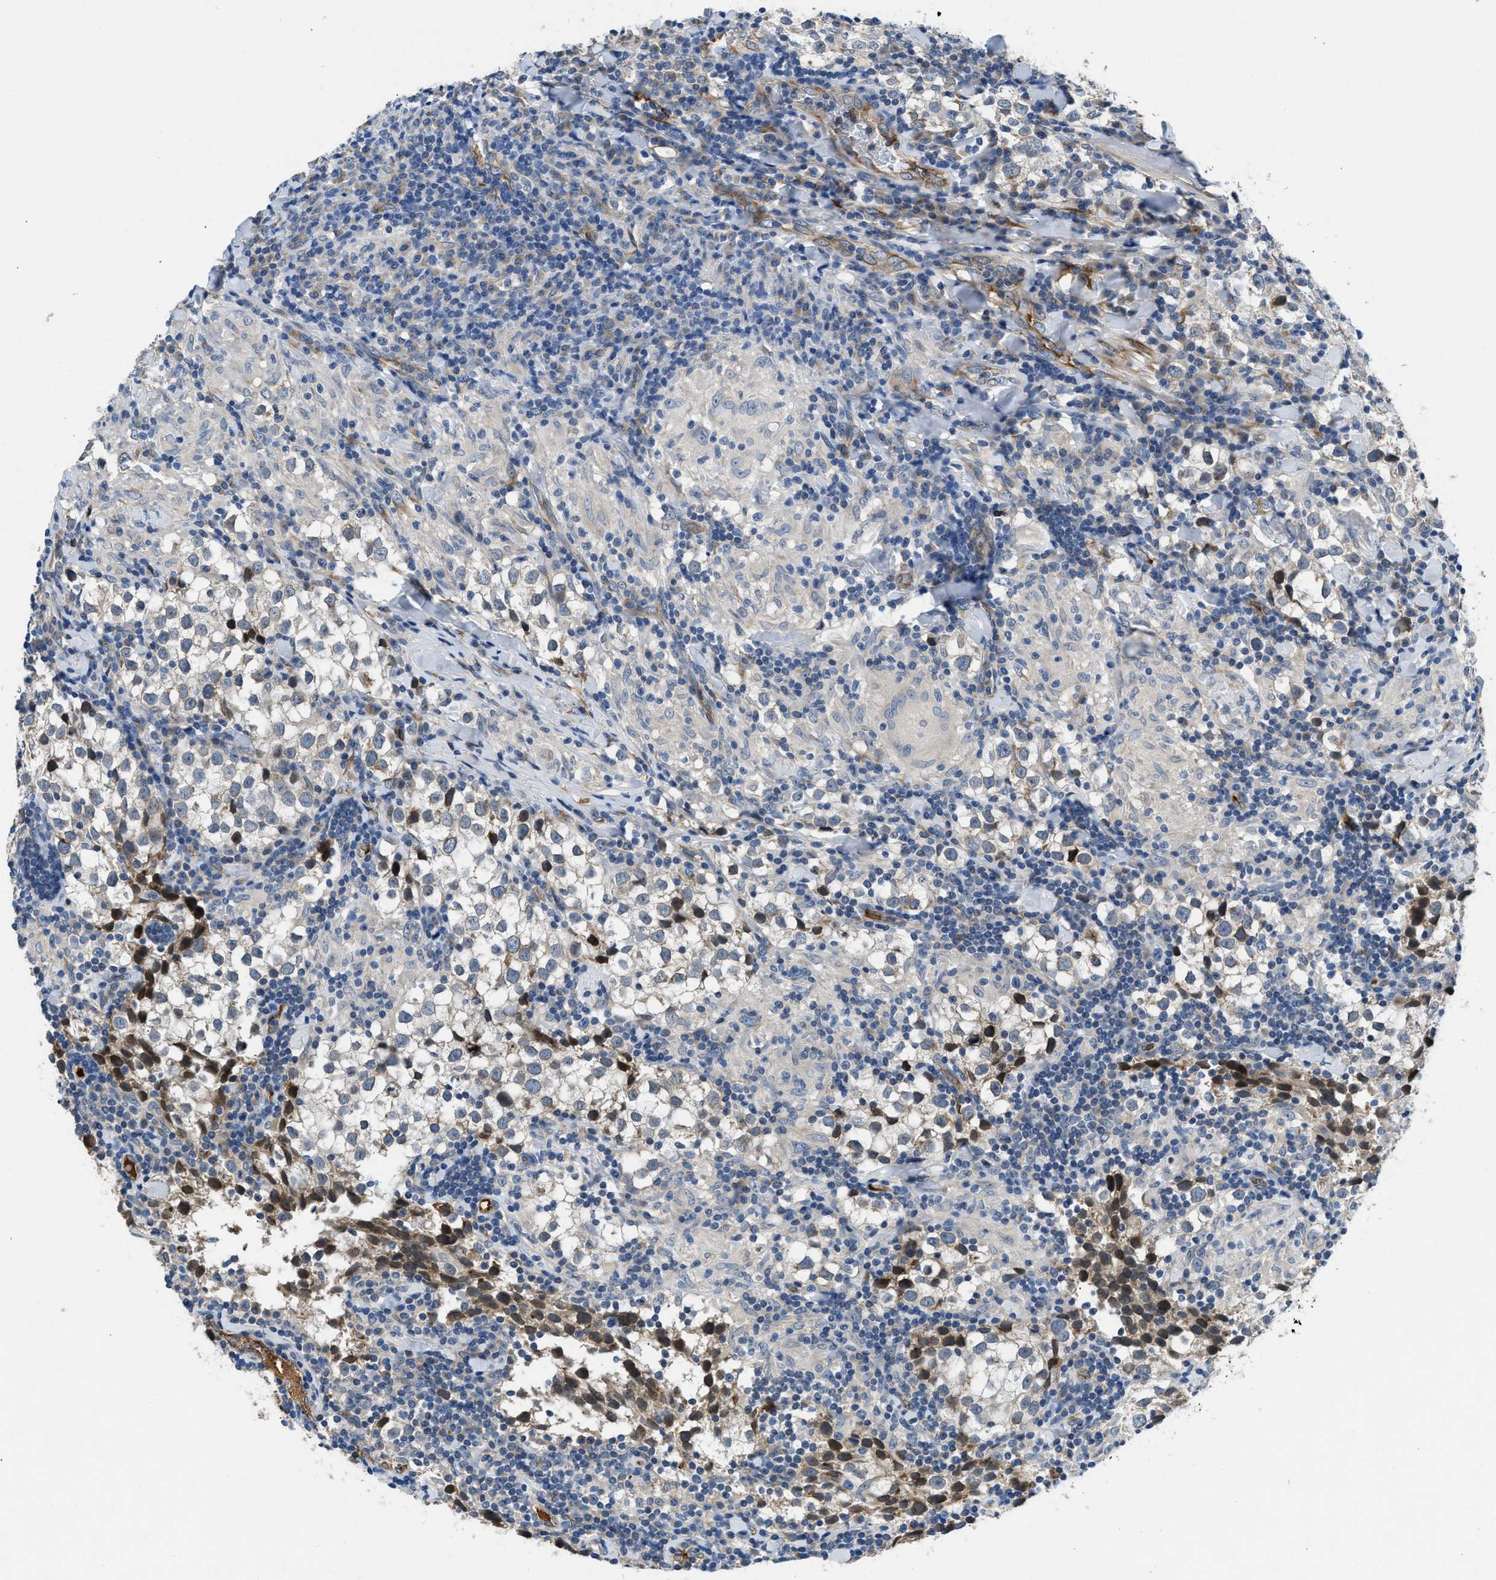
{"staining": {"intensity": "weak", "quantity": "25%-75%", "location": "cytoplasmic/membranous"}, "tissue": "testis cancer", "cell_type": "Tumor cells", "image_type": "cancer", "snomed": [{"axis": "morphology", "description": "Seminoma, NOS"}, {"axis": "morphology", "description": "Carcinoma, Embryonal, NOS"}, {"axis": "topography", "description": "Testis"}], "caption": "Immunohistochemistry (IHC) of human testis cancer exhibits low levels of weak cytoplasmic/membranous expression in approximately 25%-75% of tumor cells.", "gene": "GGCX", "patient": {"sex": "male", "age": 36}}